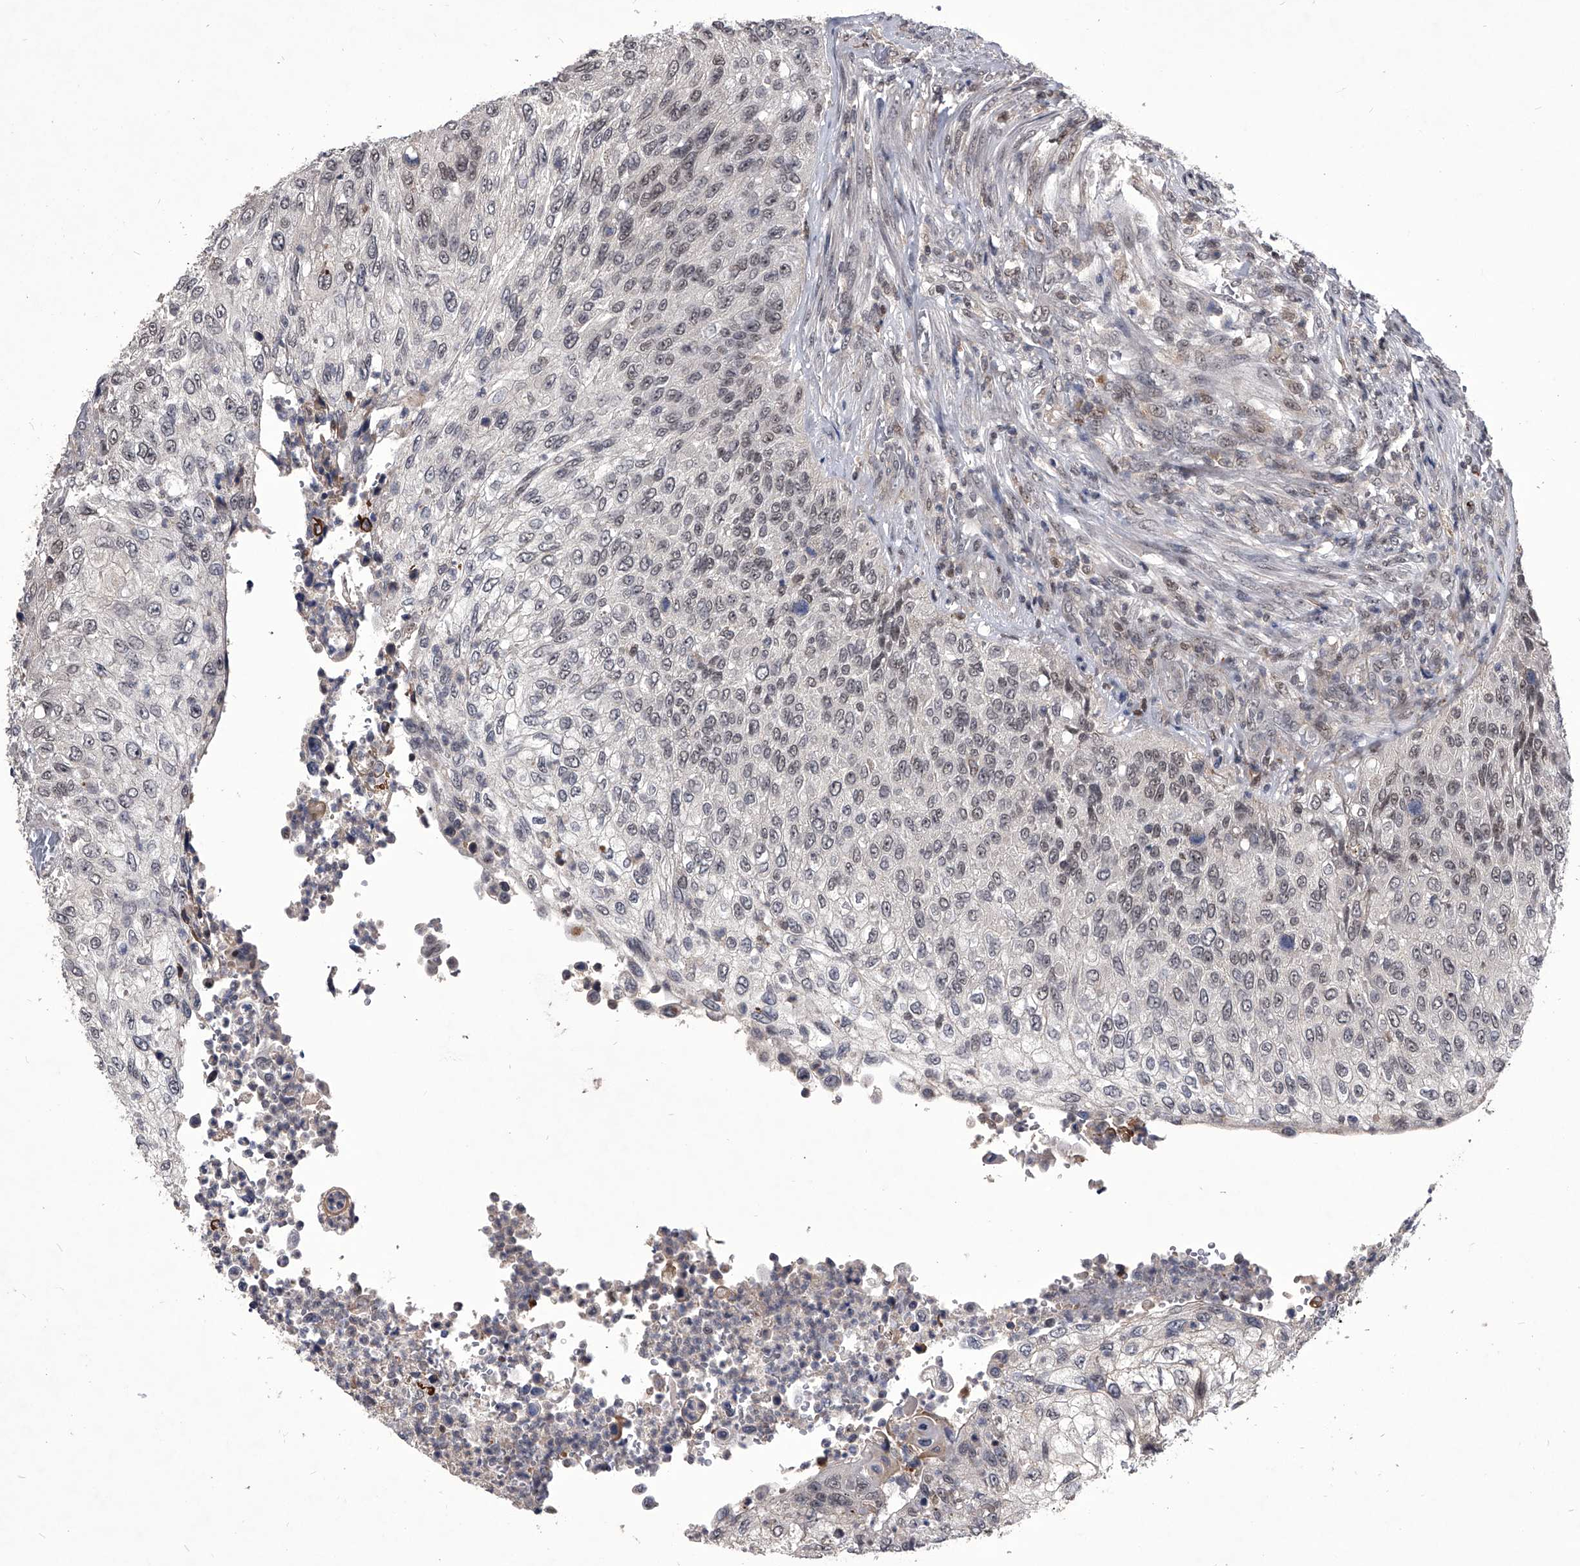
{"staining": {"intensity": "negative", "quantity": "none", "location": "none"}, "tissue": "urothelial cancer", "cell_type": "Tumor cells", "image_type": "cancer", "snomed": [{"axis": "morphology", "description": "Urothelial carcinoma, High grade"}, {"axis": "topography", "description": "Urinary bladder"}], "caption": "Urothelial cancer was stained to show a protein in brown. There is no significant positivity in tumor cells. (DAB (3,3'-diaminobenzidine) immunohistochemistry visualized using brightfield microscopy, high magnification).", "gene": "CMTR1", "patient": {"sex": "female", "age": 60}}